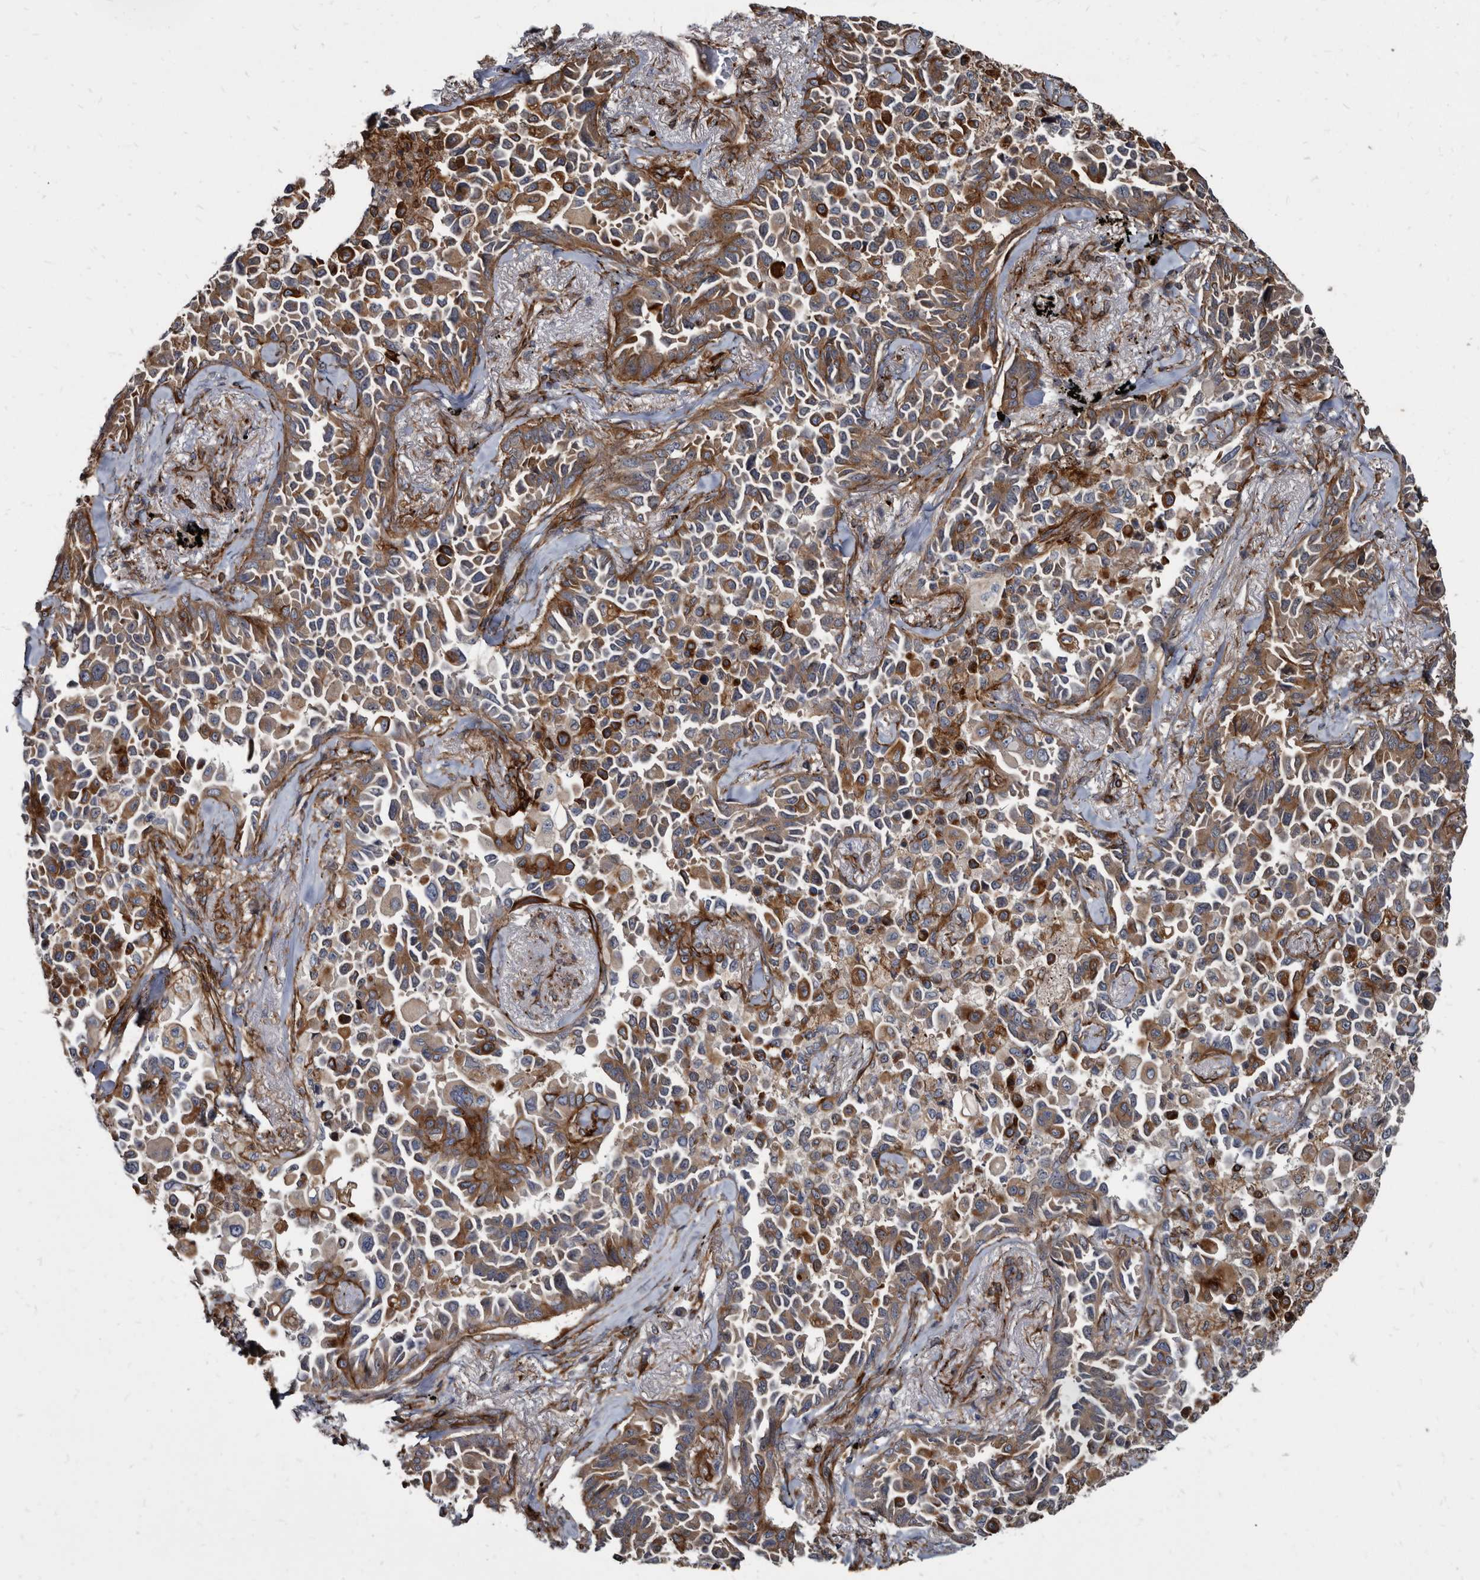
{"staining": {"intensity": "moderate", "quantity": ">75%", "location": "cytoplasmic/membranous"}, "tissue": "lung cancer", "cell_type": "Tumor cells", "image_type": "cancer", "snomed": [{"axis": "morphology", "description": "Adenocarcinoma, NOS"}, {"axis": "topography", "description": "Lung"}], "caption": "DAB (3,3'-diaminobenzidine) immunohistochemical staining of human lung cancer exhibits moderate cytoplasmic/membranous protein staining in about >75% of tumor cells.", "gene": "KCTD20", "patient": {"sex": "female", "age": 67}}